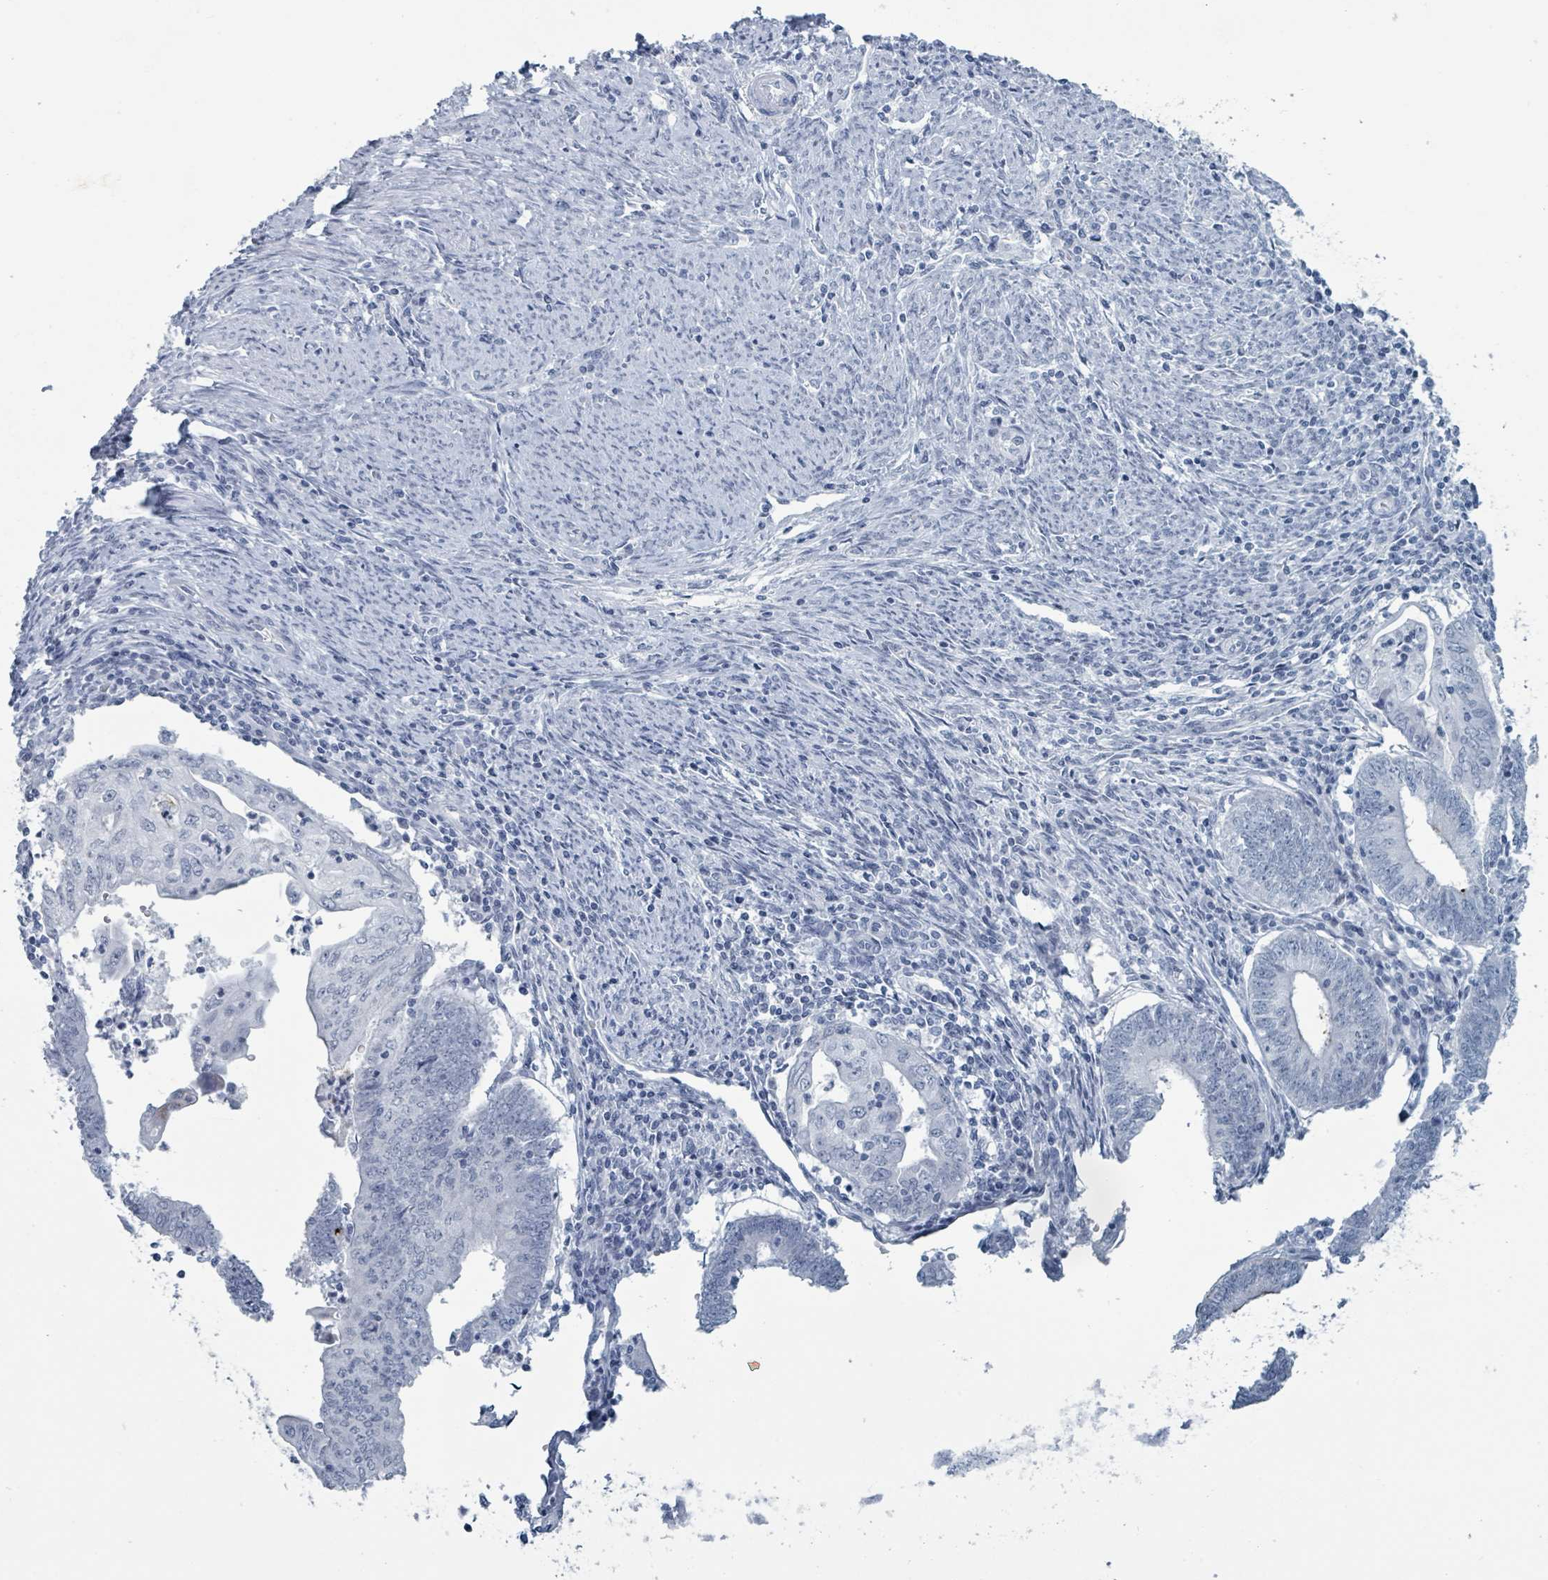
{"staining": {"intensity": "negative", "quantity": "none", "location": "none"}, "tissue": "endometrial cancer", "cell_type": "Tumor cells", "image_type": "cancer", "snomed": [{"axis": "morphology", "description": "Adenocarcinoma, NOS"}, {"axis": "topography", "description": "Endometrium"}], "caption": "DAB (3,3'-diaminobenzidine) immunohistochemical staining of endometrial adenocarcinoma reveals no significant expression in tumor cells.", "gene": "GPR15LG", "patient": {"sex": "female", "age": 60}}